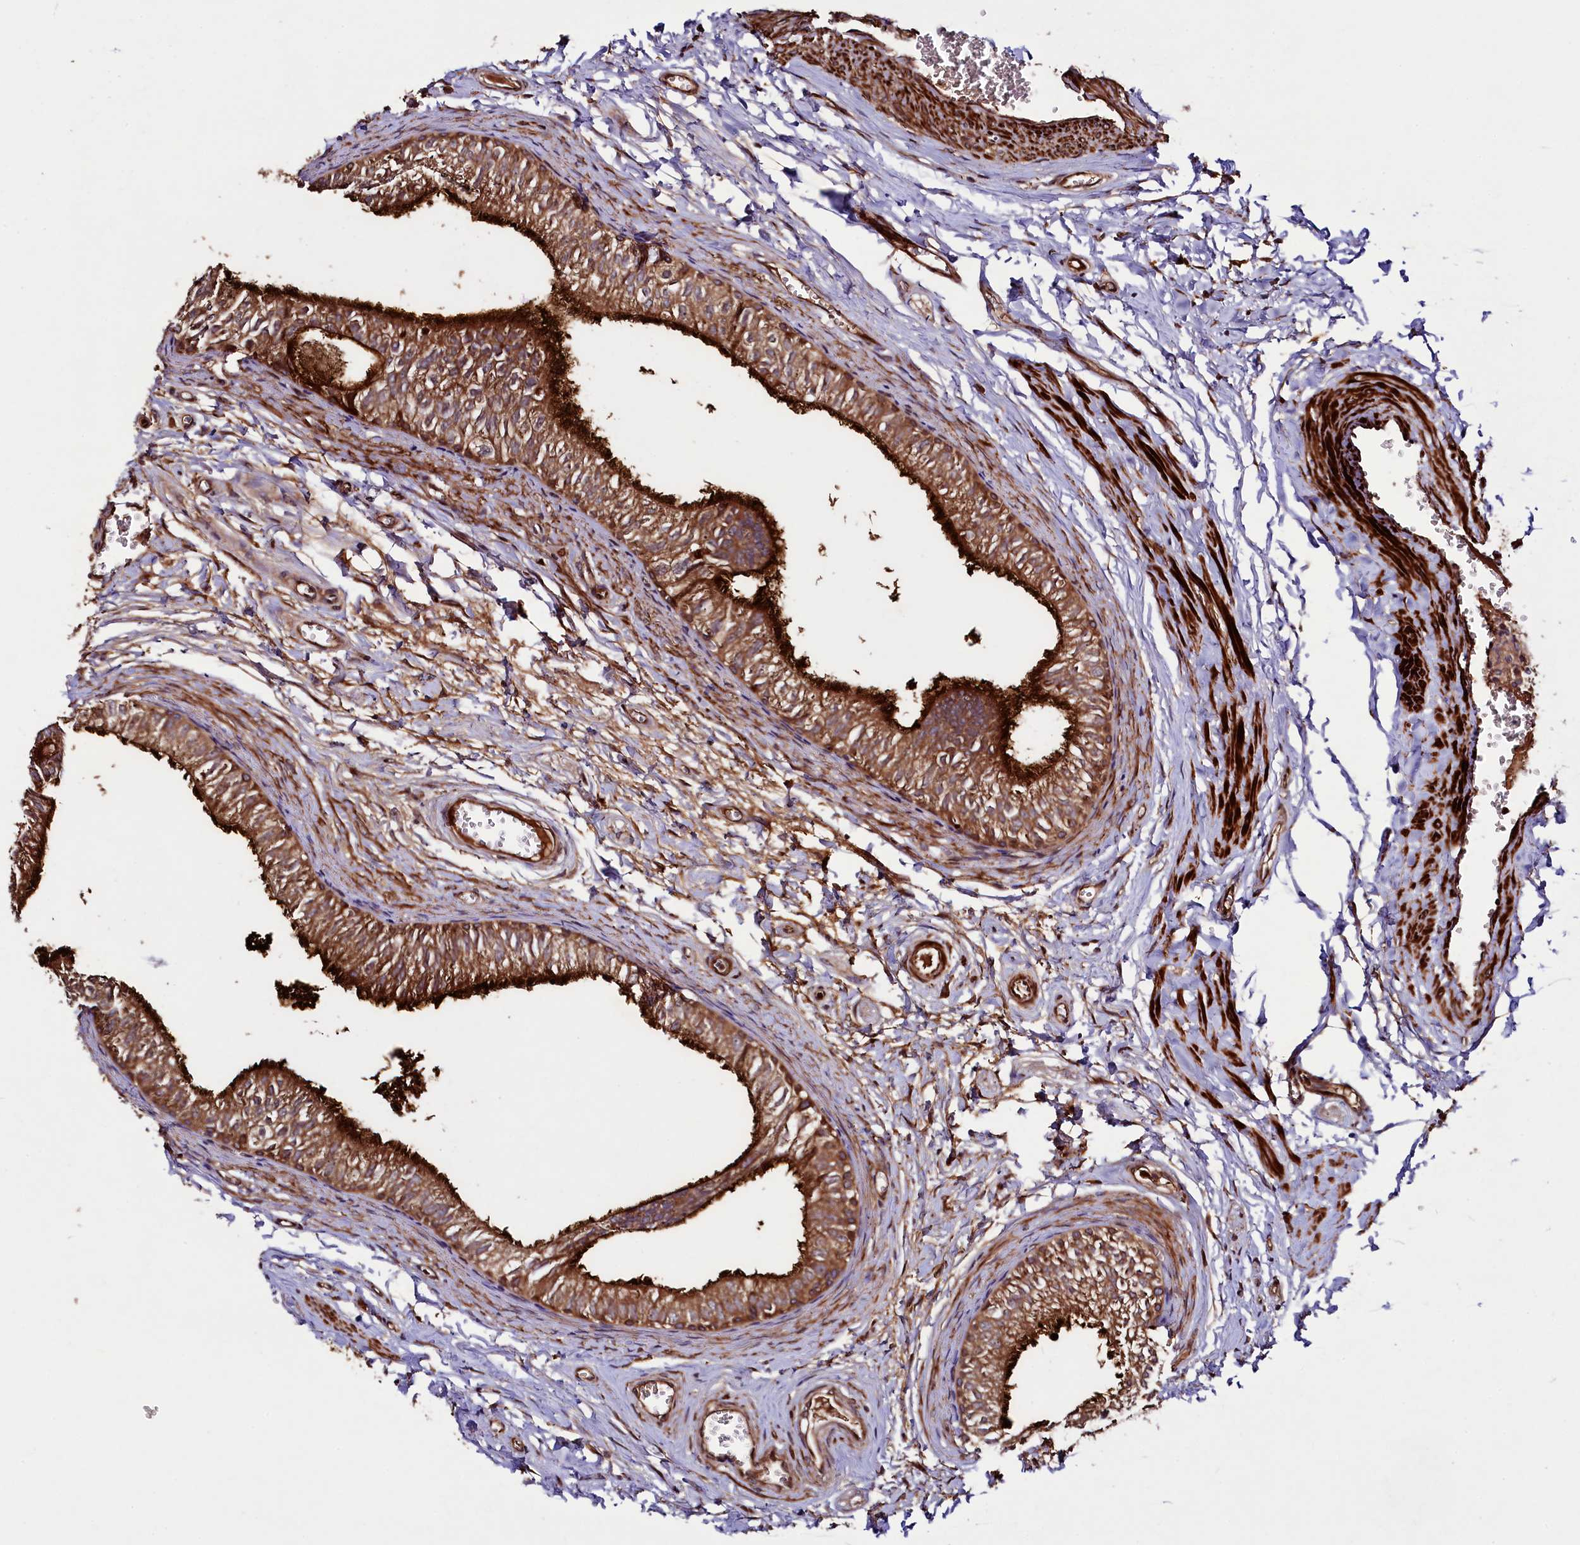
{"staining": {"intensity": "strong", "quantity": ">75%", "location": "cytoplasmic/membranous"}, "tissue": "epididymis", "cell_type": "Glandular cells", "image_type": "normal", "snomed": [{"axis": "morphology", "description": "Normal tissue, NOS"}, {"axis": "topography", "description": "Epididymis"}], "caption": "Epididymis was stained to show a protein in brown. There is high levels of strong cytoplasmic/membranous positivity in about >75% of glandular cells. (DAB IHC with brightfield microscopy, high magnification).", "gene": "CCDC102A", "patient": {"sex": "male", "age": 42}}